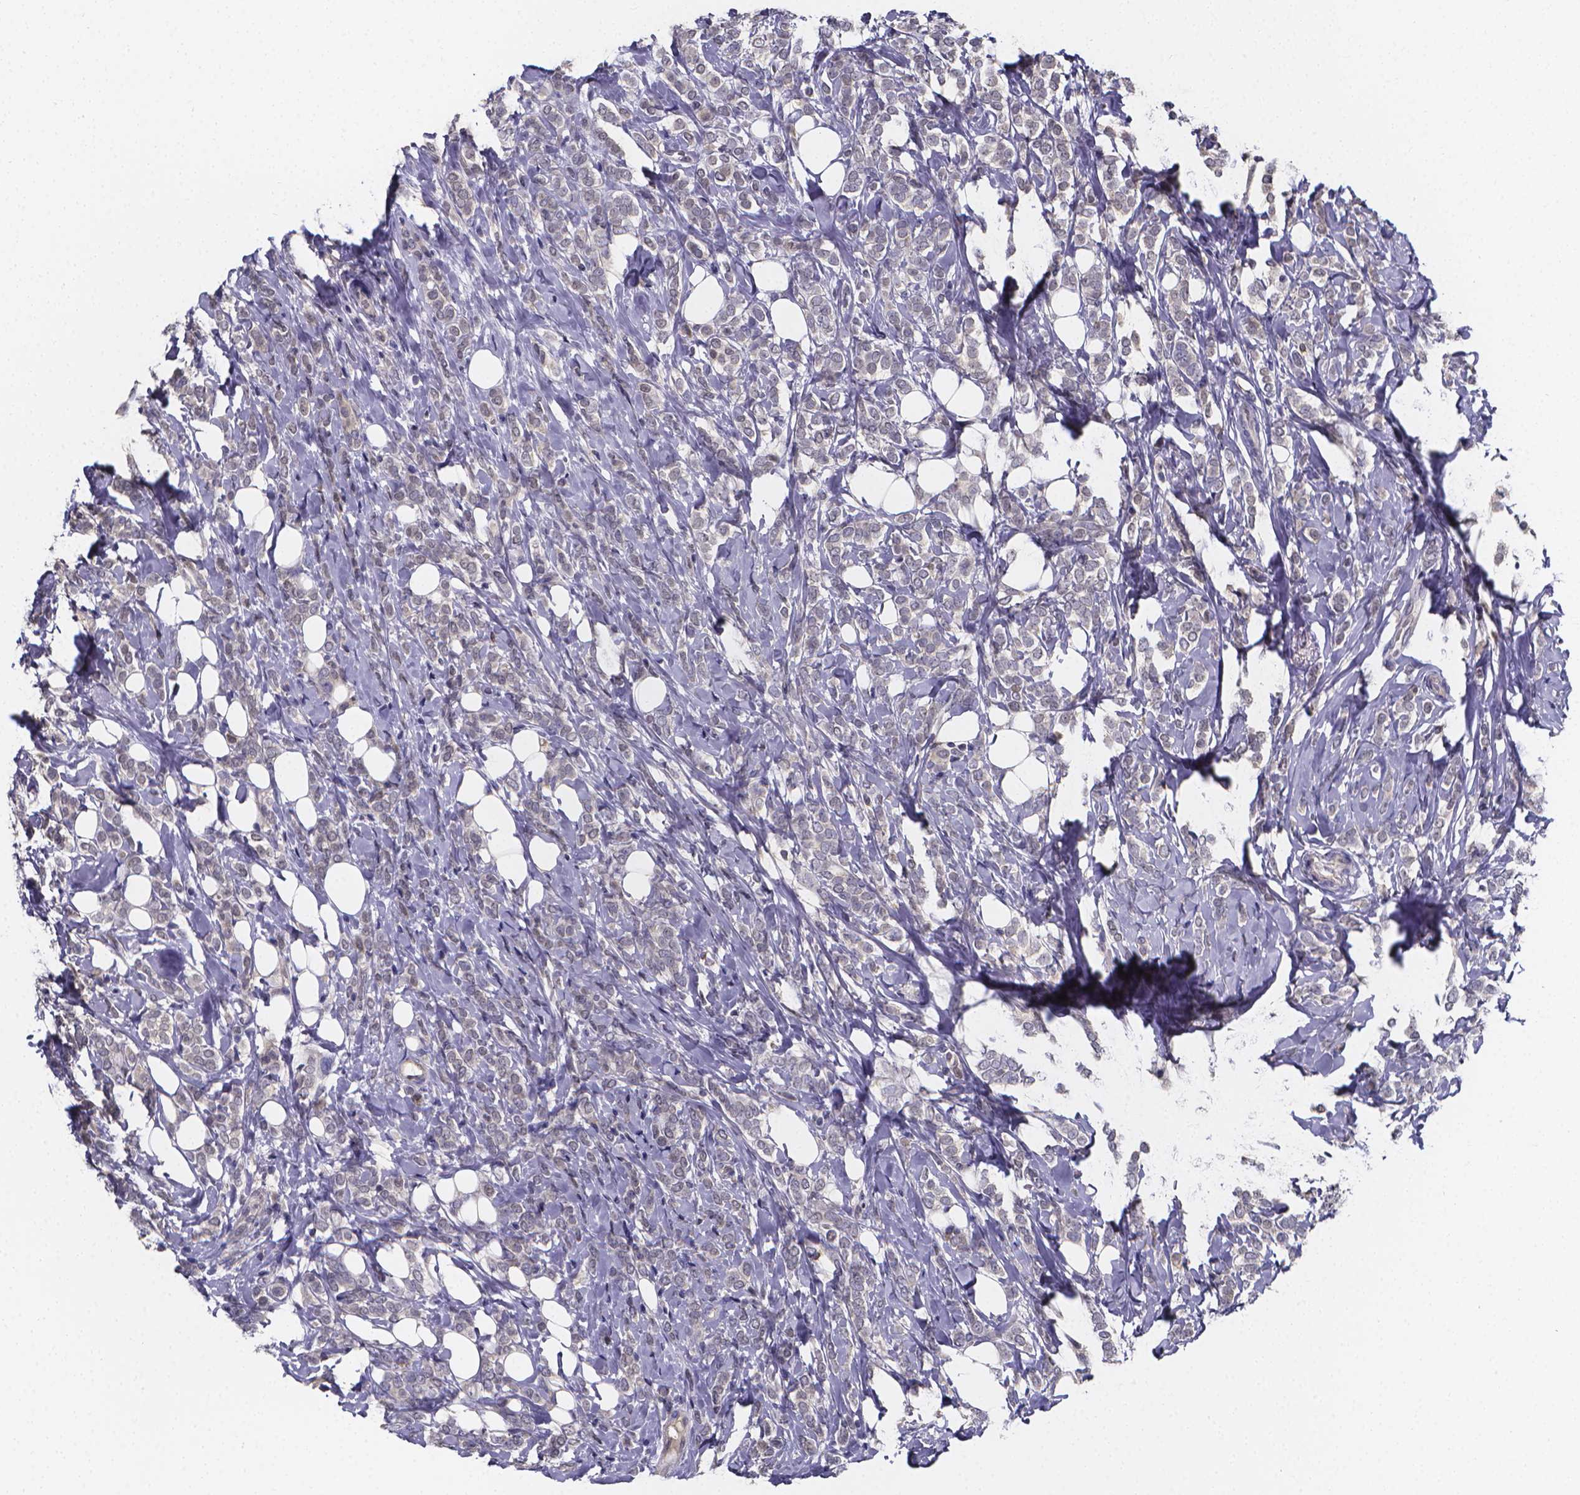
{"staining": {"intensity": "negative", "quantity": "none", "location": "none"}, "tissue": "breast cancer", "cell_type": "Tumor cells", "image_type": "cancer", "snomed": [{"axis": "morphology", "description": "Lobular carcinoma"}, {"axis": "topography", "description": "Breast"}], "caption": "This is an immunohistochemistry (IHC) photomicrograph of human breast lobular carcinoma. There is no staining in tumor cells.", "gene": "PAH", "patient": {"sex": "female", "age": 49}}